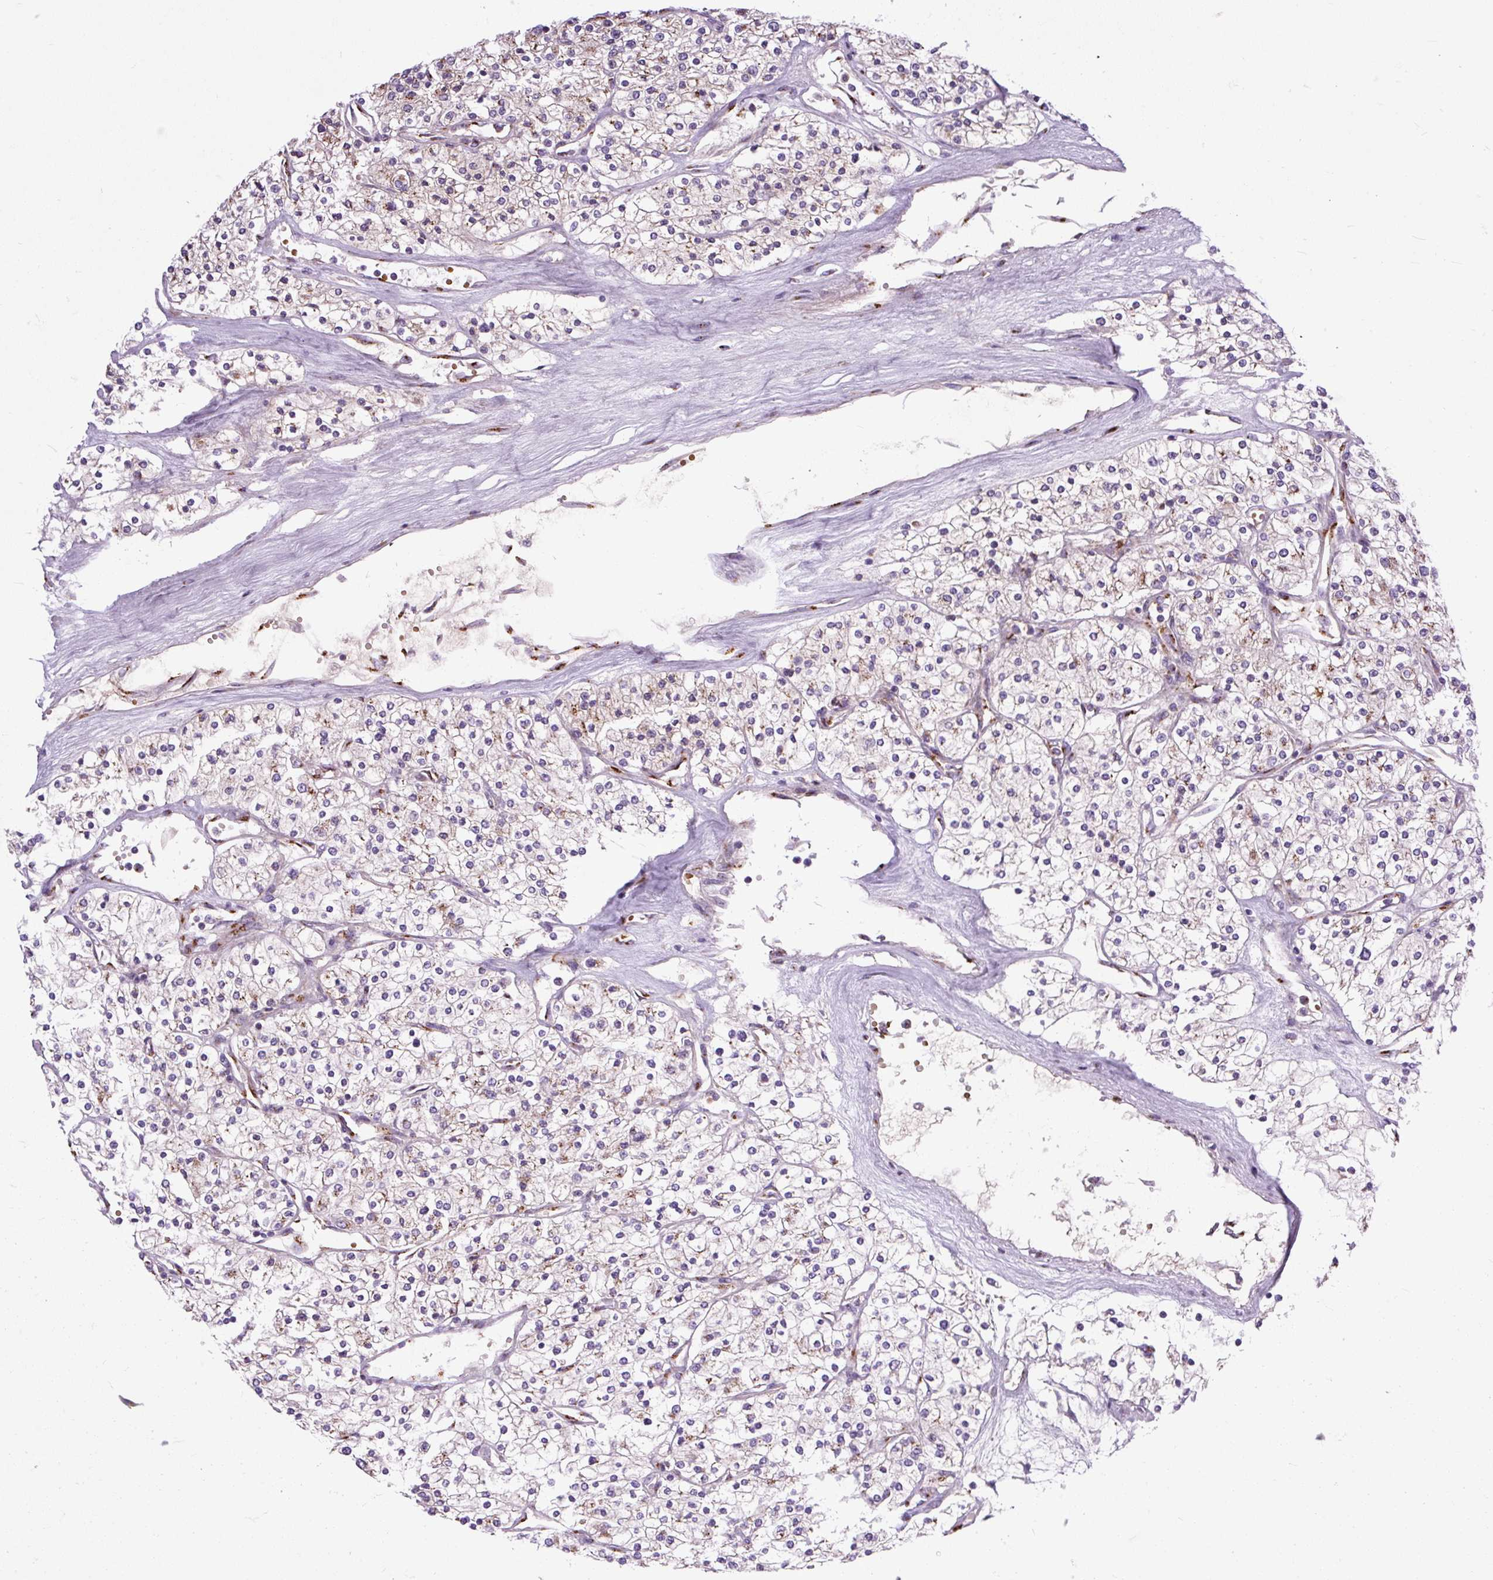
{"staining": {"intensity": "weak", "quantity": "25%-75%", "location": "cytoplasmic/membranous"}, "tissue": "renal cancer", "cell_type": "Tumor cells", "image_type": "cancer", "snomed": [{"axis": "morphology", "description": "Adenocarcinoma, NOS"}, {"axis": "topography", "description": "Kidney"}], "caption": "Immunohistochemical staining of human renal cancer (adenocarcinoma) shows low levels of weak cytoplasmic/membranous protein expression in approximately 25%-75% of tumor cells.", "gene": "MSMP", "patient": {"sex": "male", "age": 80}}